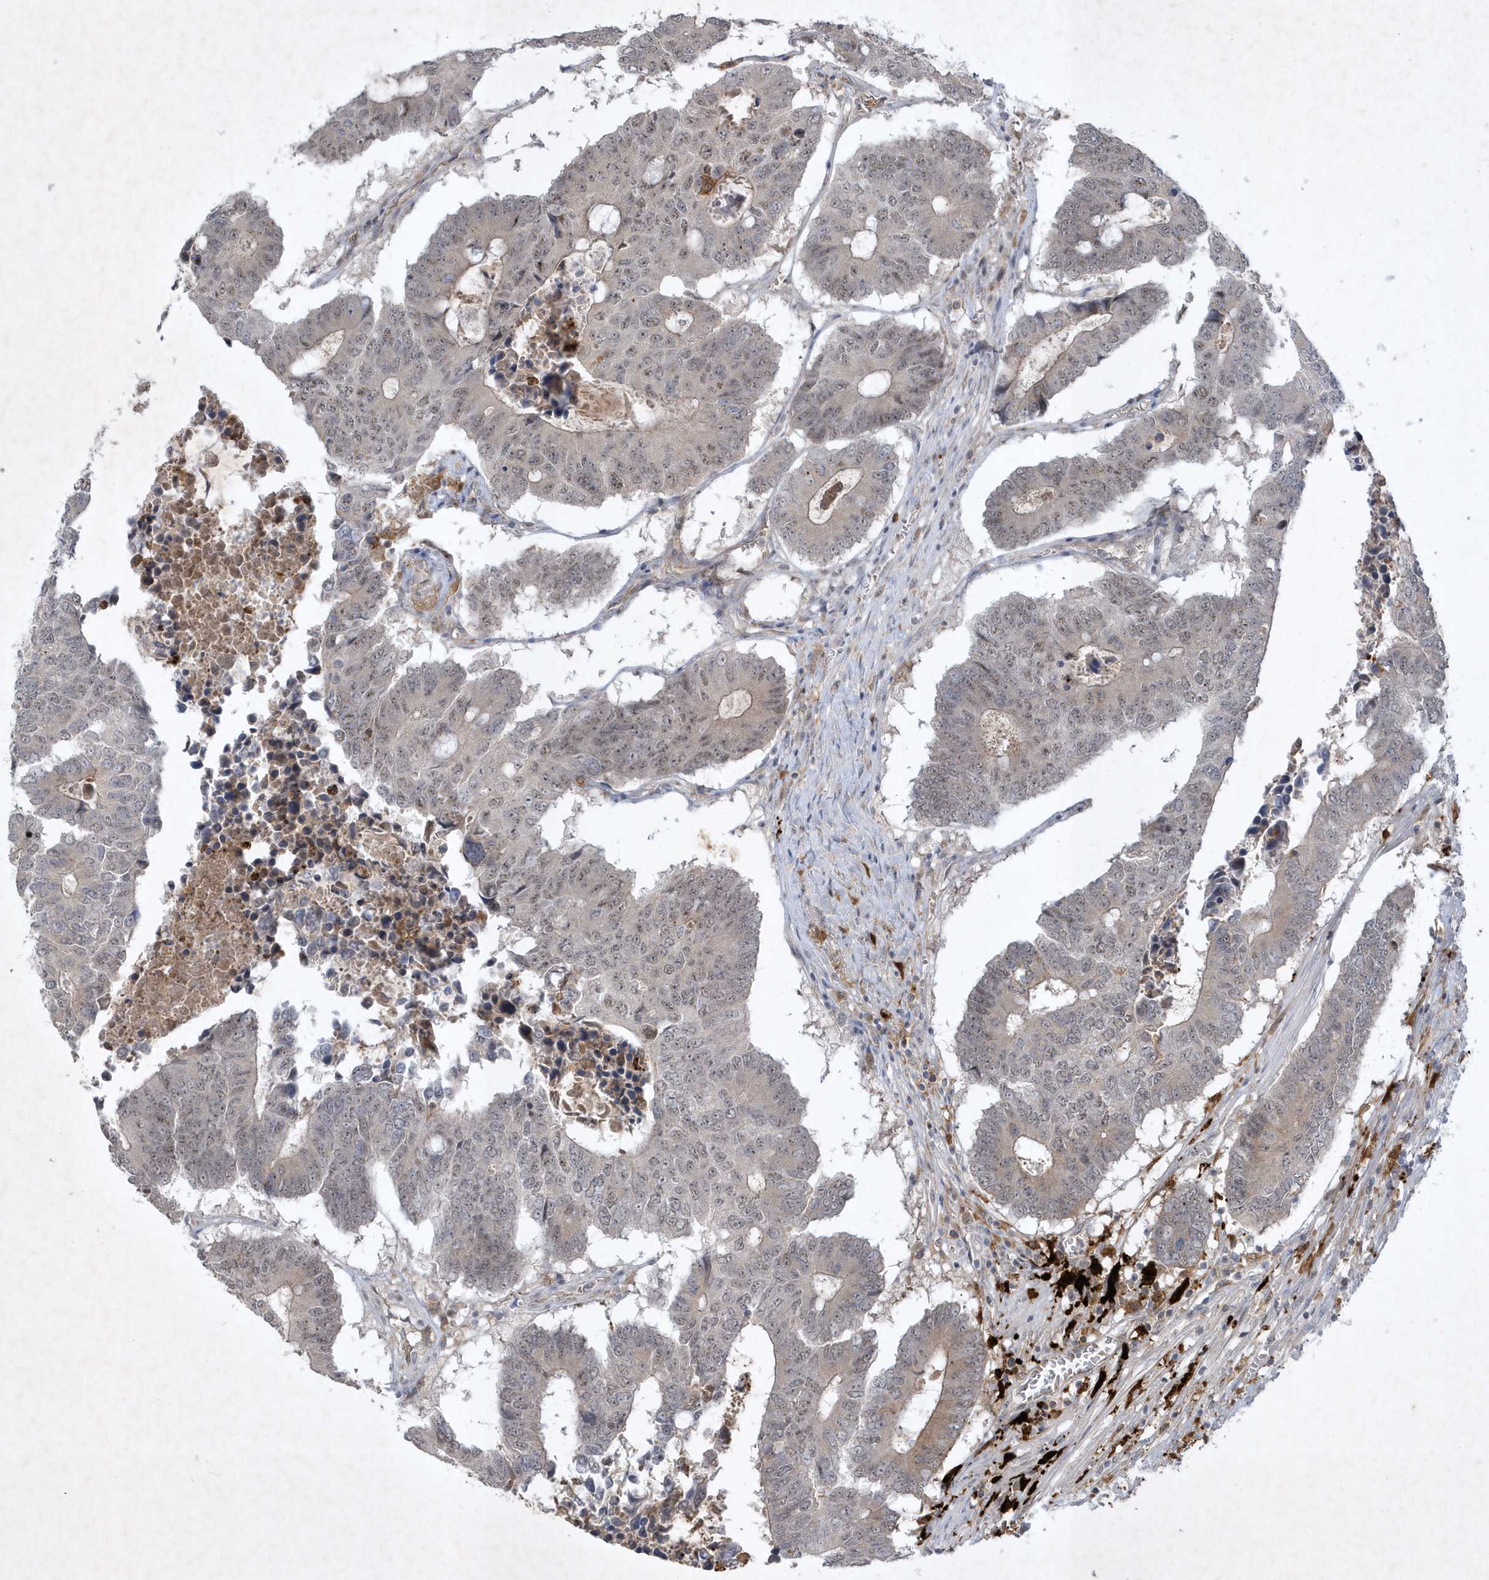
{"staining": {"intensity": "weak", "quantity": ">75%", "location": "nuclear"}, "tissue": "colorectal cancer", "cell_type": "Tumor cells", "image_type": "cancer", "snomed": [{"axis": "morphology", "description": "Adenocarcinoma, NOS"}, {"axis": "topography", "description": "Colon"}], "caption": "This micrograph reveals immunohistochemistry (IHC) staining of colorectal adenocarcinoma, with low weak nuclear positivity in approximately >75% of tumor cells.", "gene": "THG1L", "patient": {"sex": "male", "age": 87}}